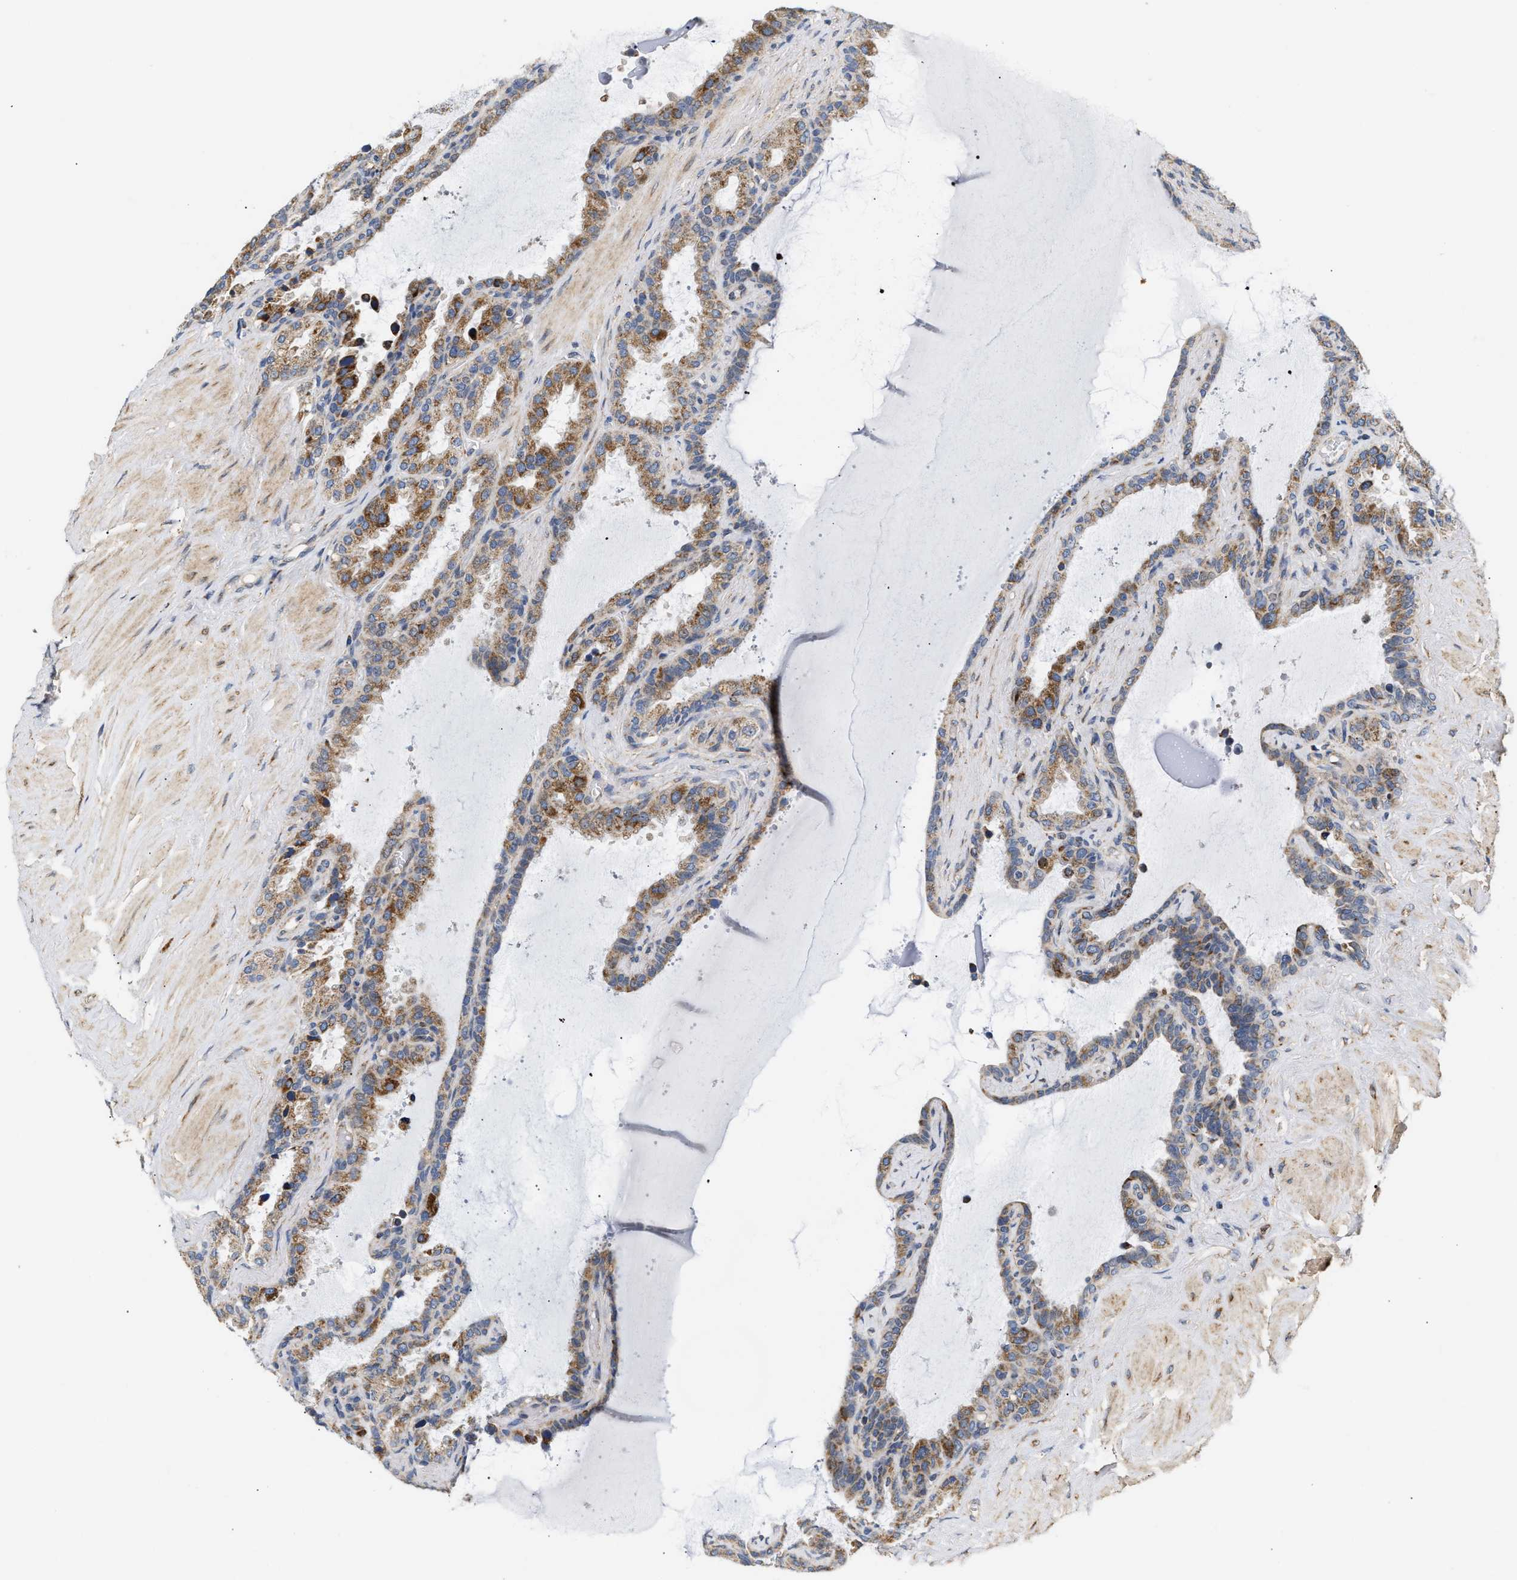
{"staining": {"intensity": "moderate", "quantity": ">75%", "location": "cytoplasmic/membranous"}, "tissue": "seminal vesicle", "cell_type": "Glandular cells", "image_type": "normal", "snomed": [{"axis": "morphology", "description": "Normal tissue, NOS"}, {"axis": "topography", "description": "Seminal veicle"}], "caption": "IHC micrograph of benign seminal vesicle stained for a protein (brown), which shows medium levels of moderate cytoplasmic/membranous staining in about >75% of glandular cells.", "gene": "TMEM168", "patient": {"sex": "male", "age": 46}}